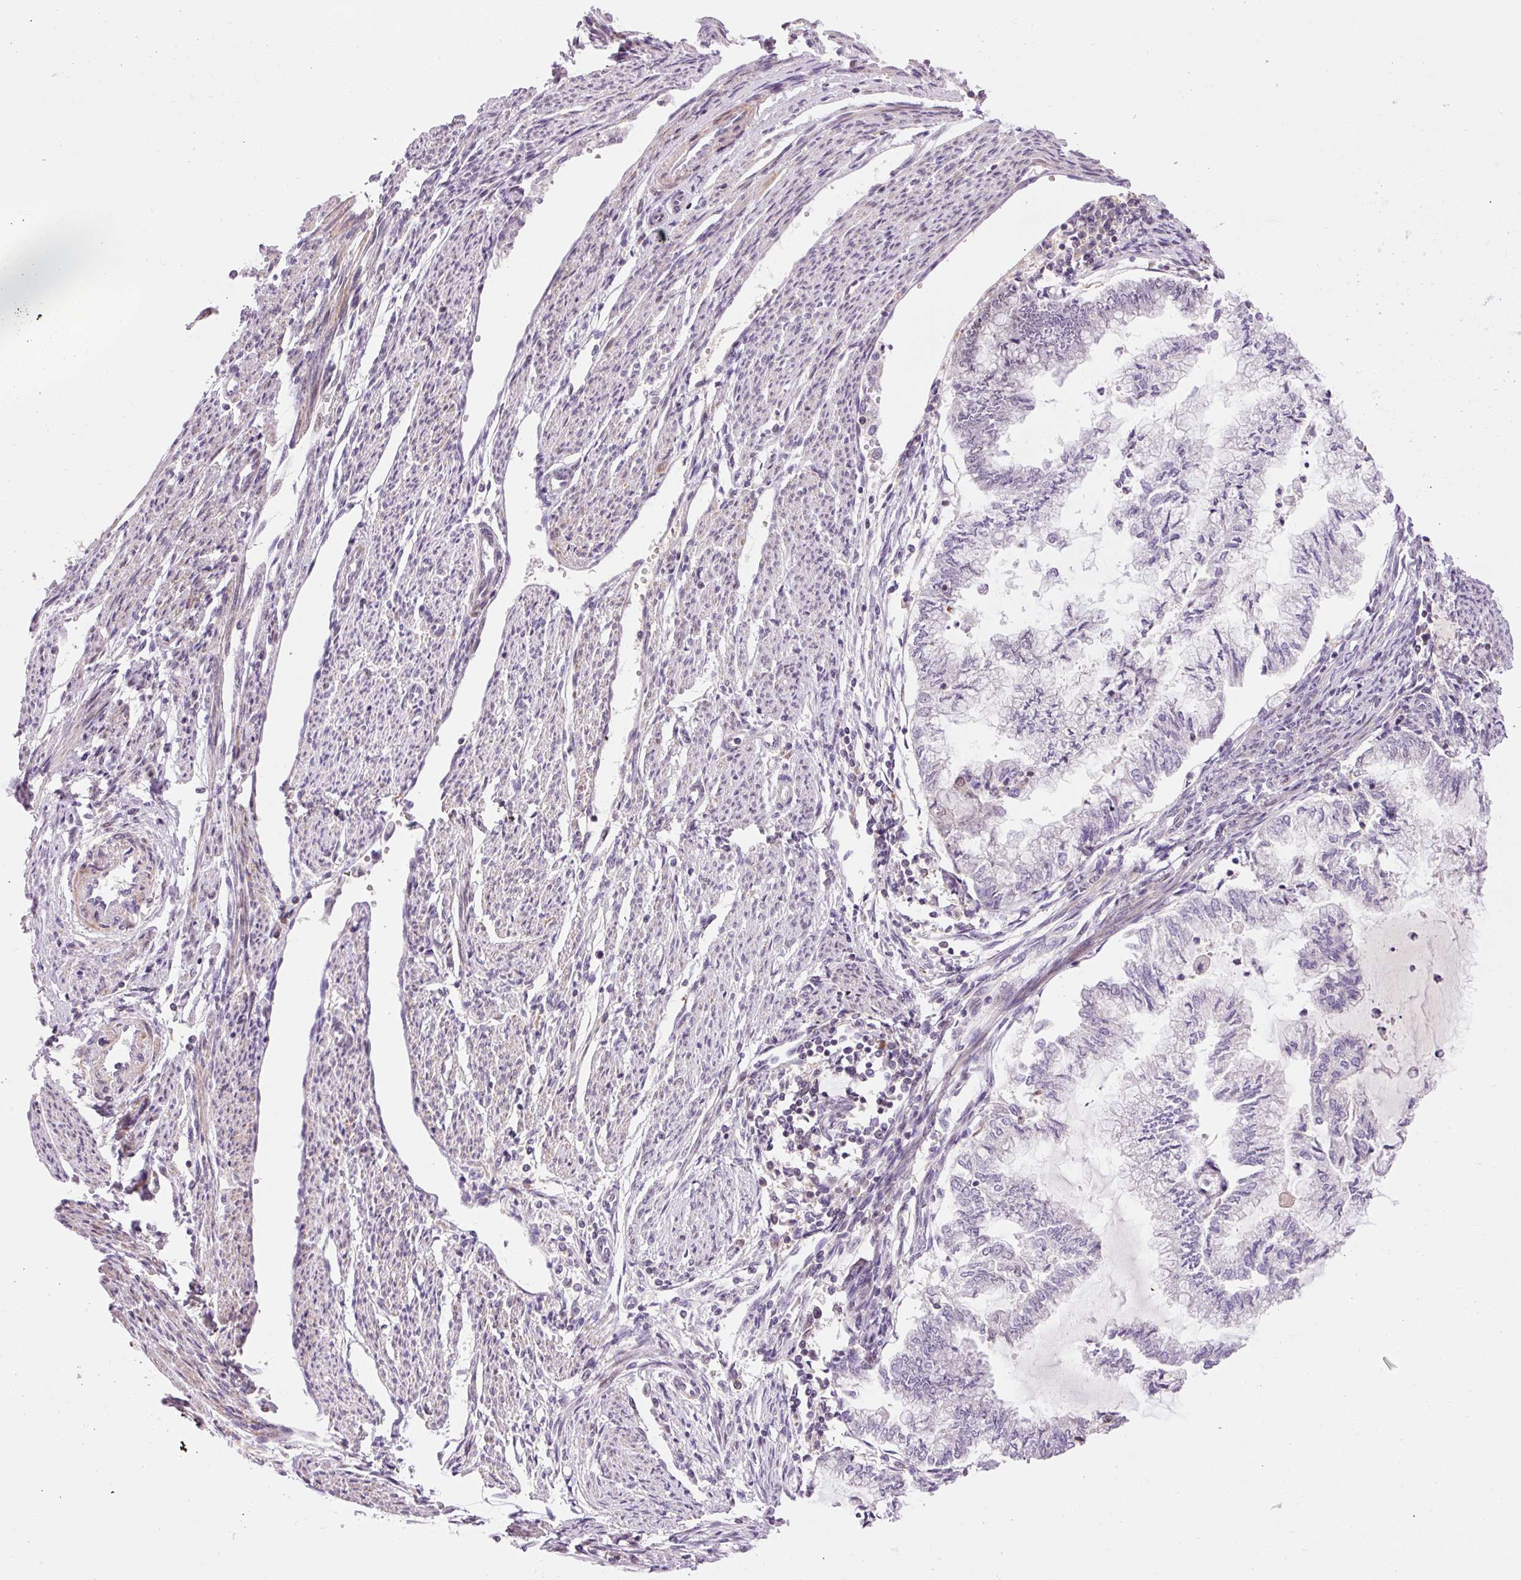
{"staining": {"intensity": "negative", "quantity": "none", "location": "none"}, "tissue": "endometrial cancer", "cell_type": "Tumor cells", "image_type": "cancer", "snomed": [{"axis": "morphology", "description": "Adenocarcinoma, NOS"}, {"axis": "topography", "description": "Endometrium"}], "caption": "Endometrial cancer (adenocarcinoma) was stained to show a protein in brown. There is no significant staining in tumor cells.", "gene": "HNF1A", "patient": {"sex": "female", "age": 79}}